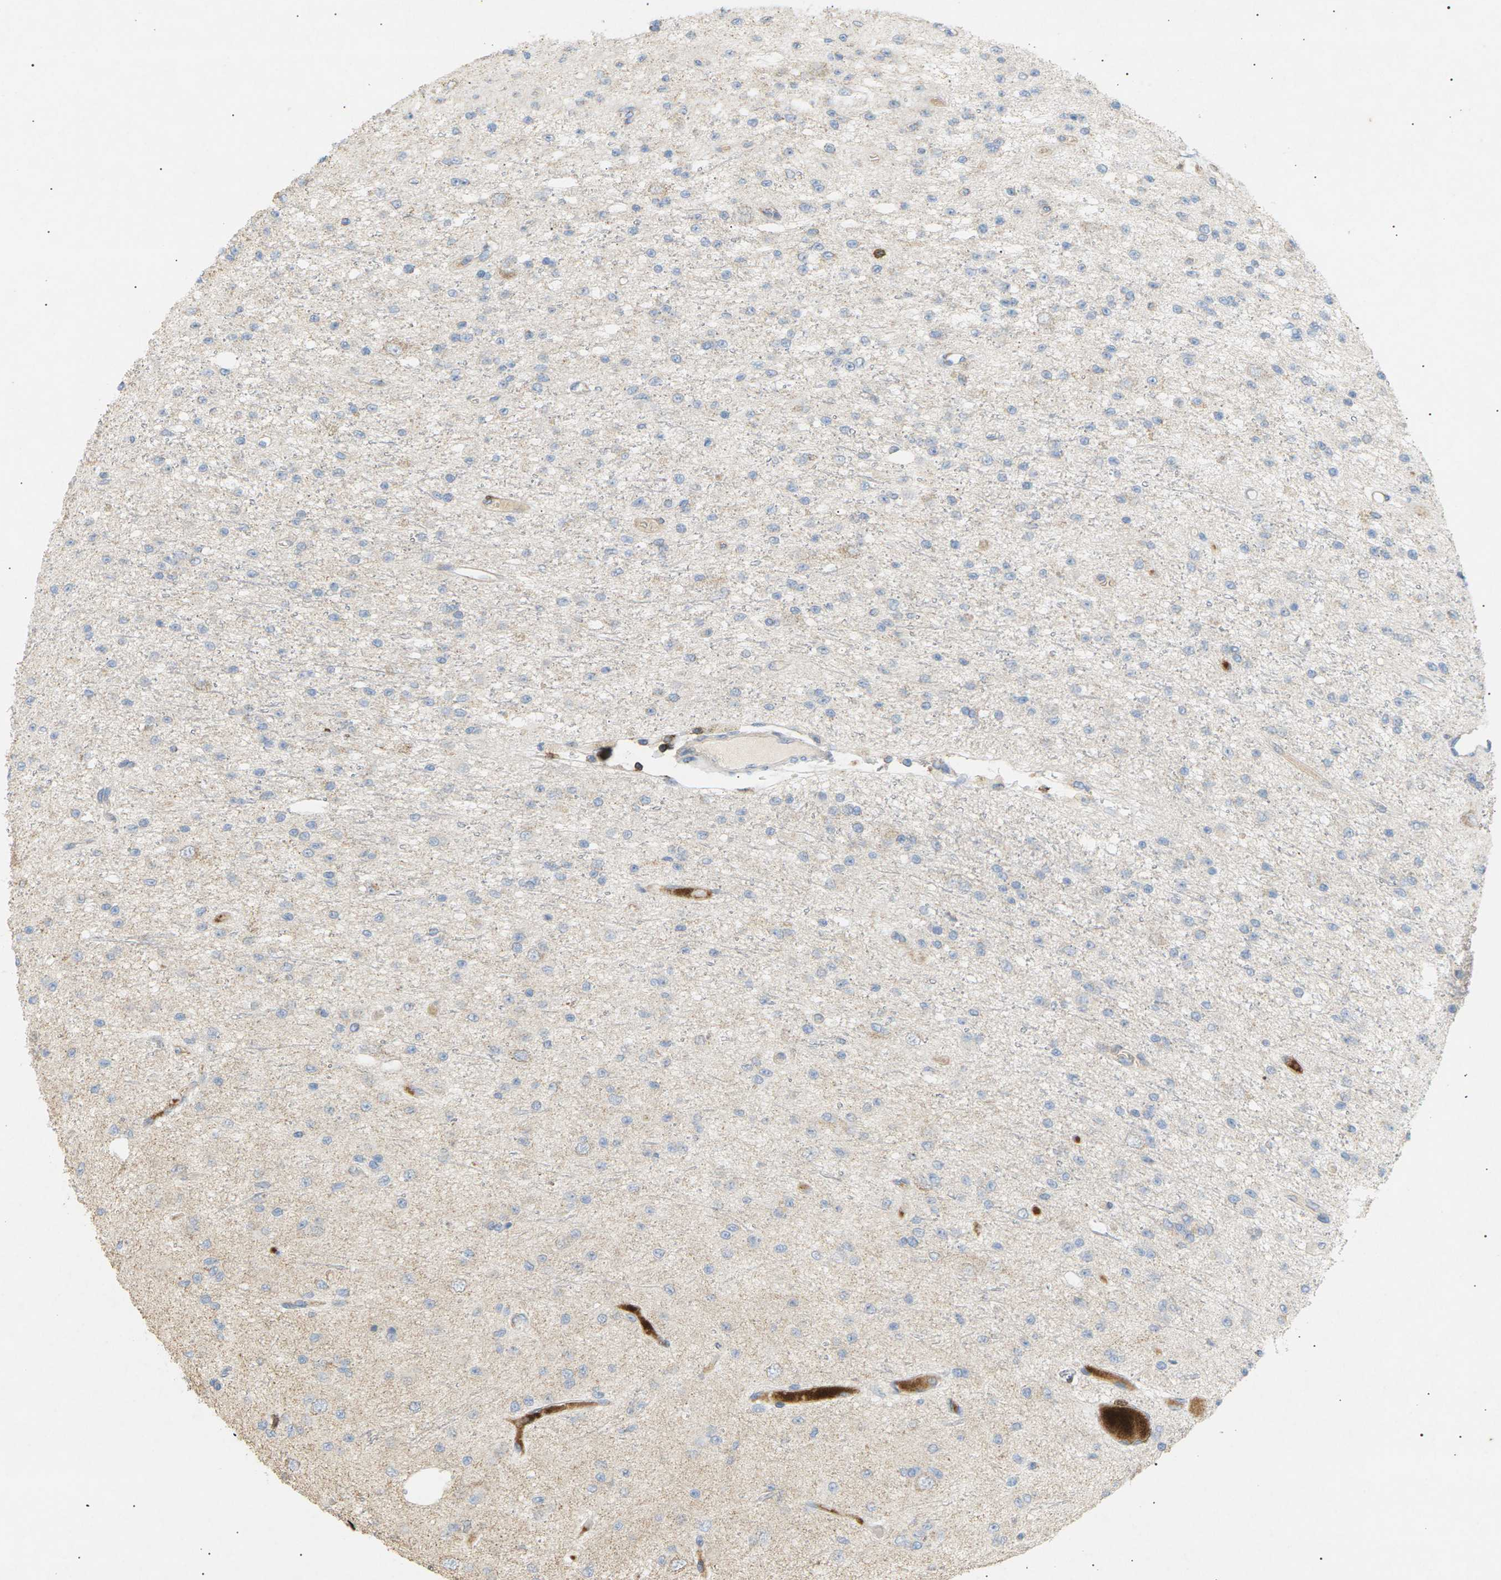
{"staining": {"intensity": "negative", "quantity": "none", "location": "none"}, "tissue": "glioma", "cell_type": "Tumor cells", "image_type": "cancer", "snomed": [{"axis": "morphology", "description": "Glioma, malignant, Low grade"}, {"axis": "topography", "description": "Brain"}], "caption": "Tumor cells show no significant positivity in glioma.", "gene": "LIME1", "patient": {"sex": "male", "age": 38}}